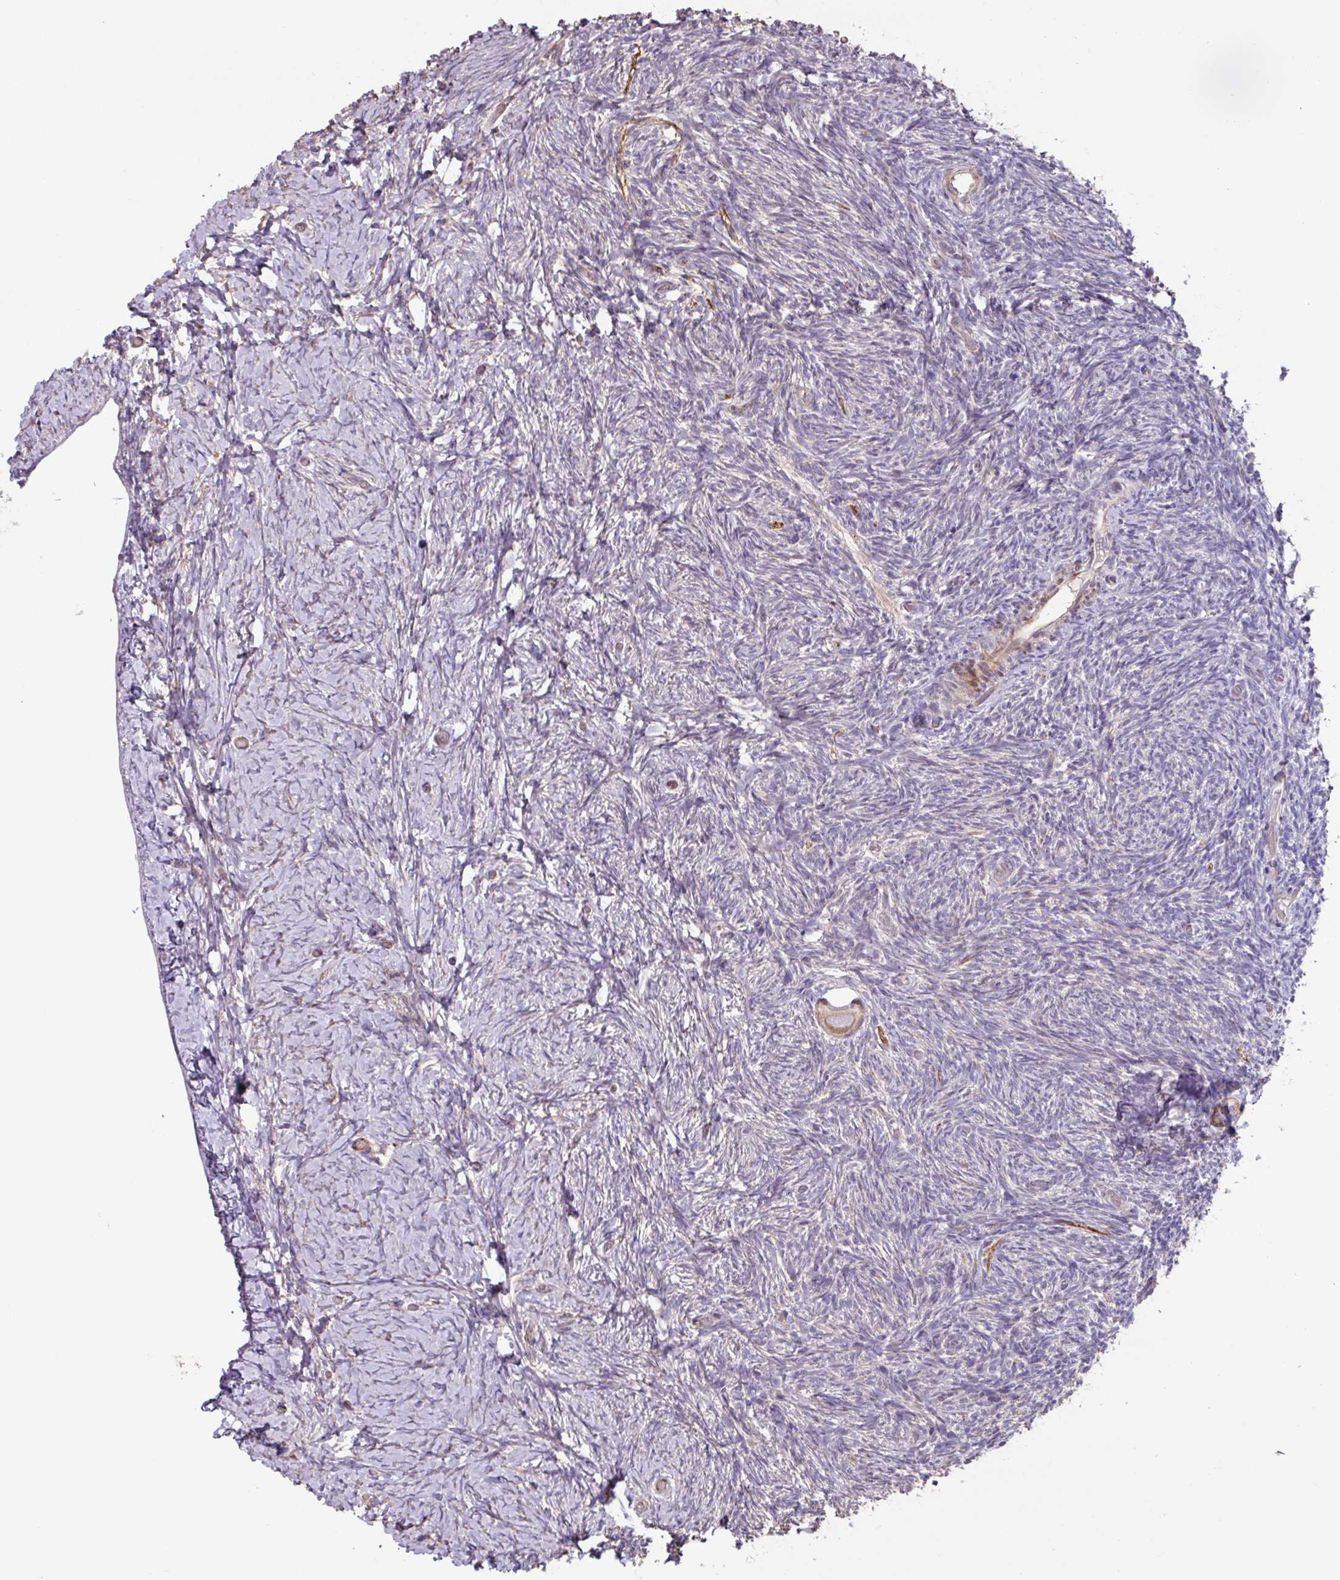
{"staining": {"intensity": "moderate", "quantity": ">75%", "location": "cytoplasmic/membranous"}, "tissue": "ovary", "cell_type": "Follicle cells", "image_type": "normal", "snomed": [{"axis": "morphology", "description": "Normal tissue, NOS"}, {"axis": "topography", "description": "Ovary"}], "caption": "Benign ovary displays moderate cytoplasmic/membranous expression in about >75% of follicle cells, visualized by immunohistochemistry. Nuclei are stained in blue.", "gene": "MRRF", "patient": {"sex": "female", "age": 39}}